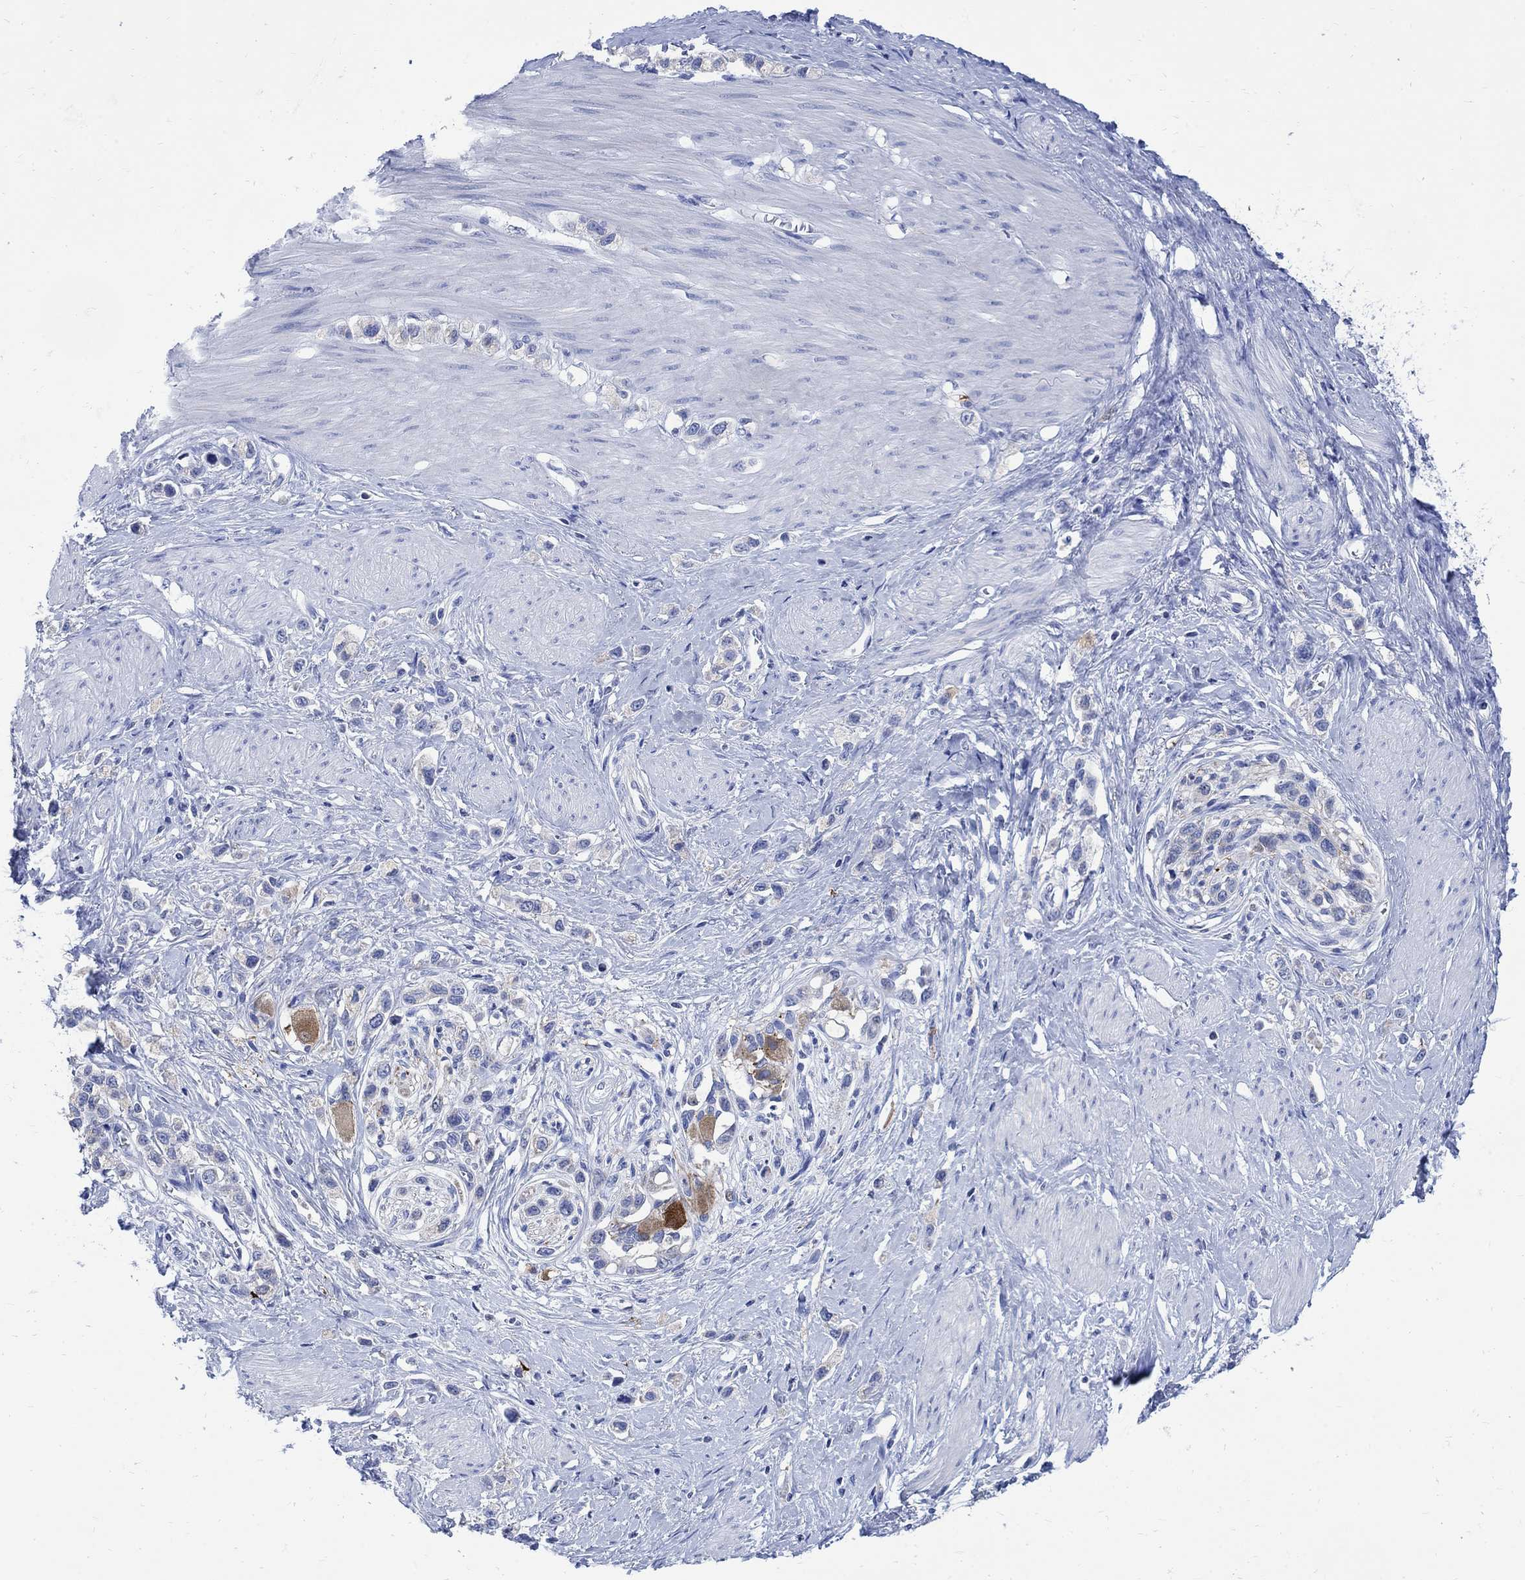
{"staining": {"intensity": "strong", "quantity": "<25%", "location": "cytoplasmic/membranous"}, "tissue": "stomach cancer", "cell_type": "Tumor cells", "image_type": "cancer", "snomed": [{"axis": "morphology", "description": "Normal tissue, NOS"}, {"axis": "morphology", "description": "Adenocarcinoma, NOS"}, {"axis": "morphology", "description": "Adenocarcinoma, High grade"}, {"axis": "topography", "description": "Stomach, upper"}, {"axis": "topography", "description": "Stomach"}], "caption": "Adenocarcinoma (stomach) was stained to show a protein in brown. There is medium levels of strong cytoplasmic/membranous staining in approximately <25% of tumor cells. Using DAB (3,3'-diaminobenzidine) (brown) and hematoxylin (blue) stains, captured at high magnification using brightfield microscopy.", "gene": "CPLX2", "patient": {"sex": "female", "age": 65}}